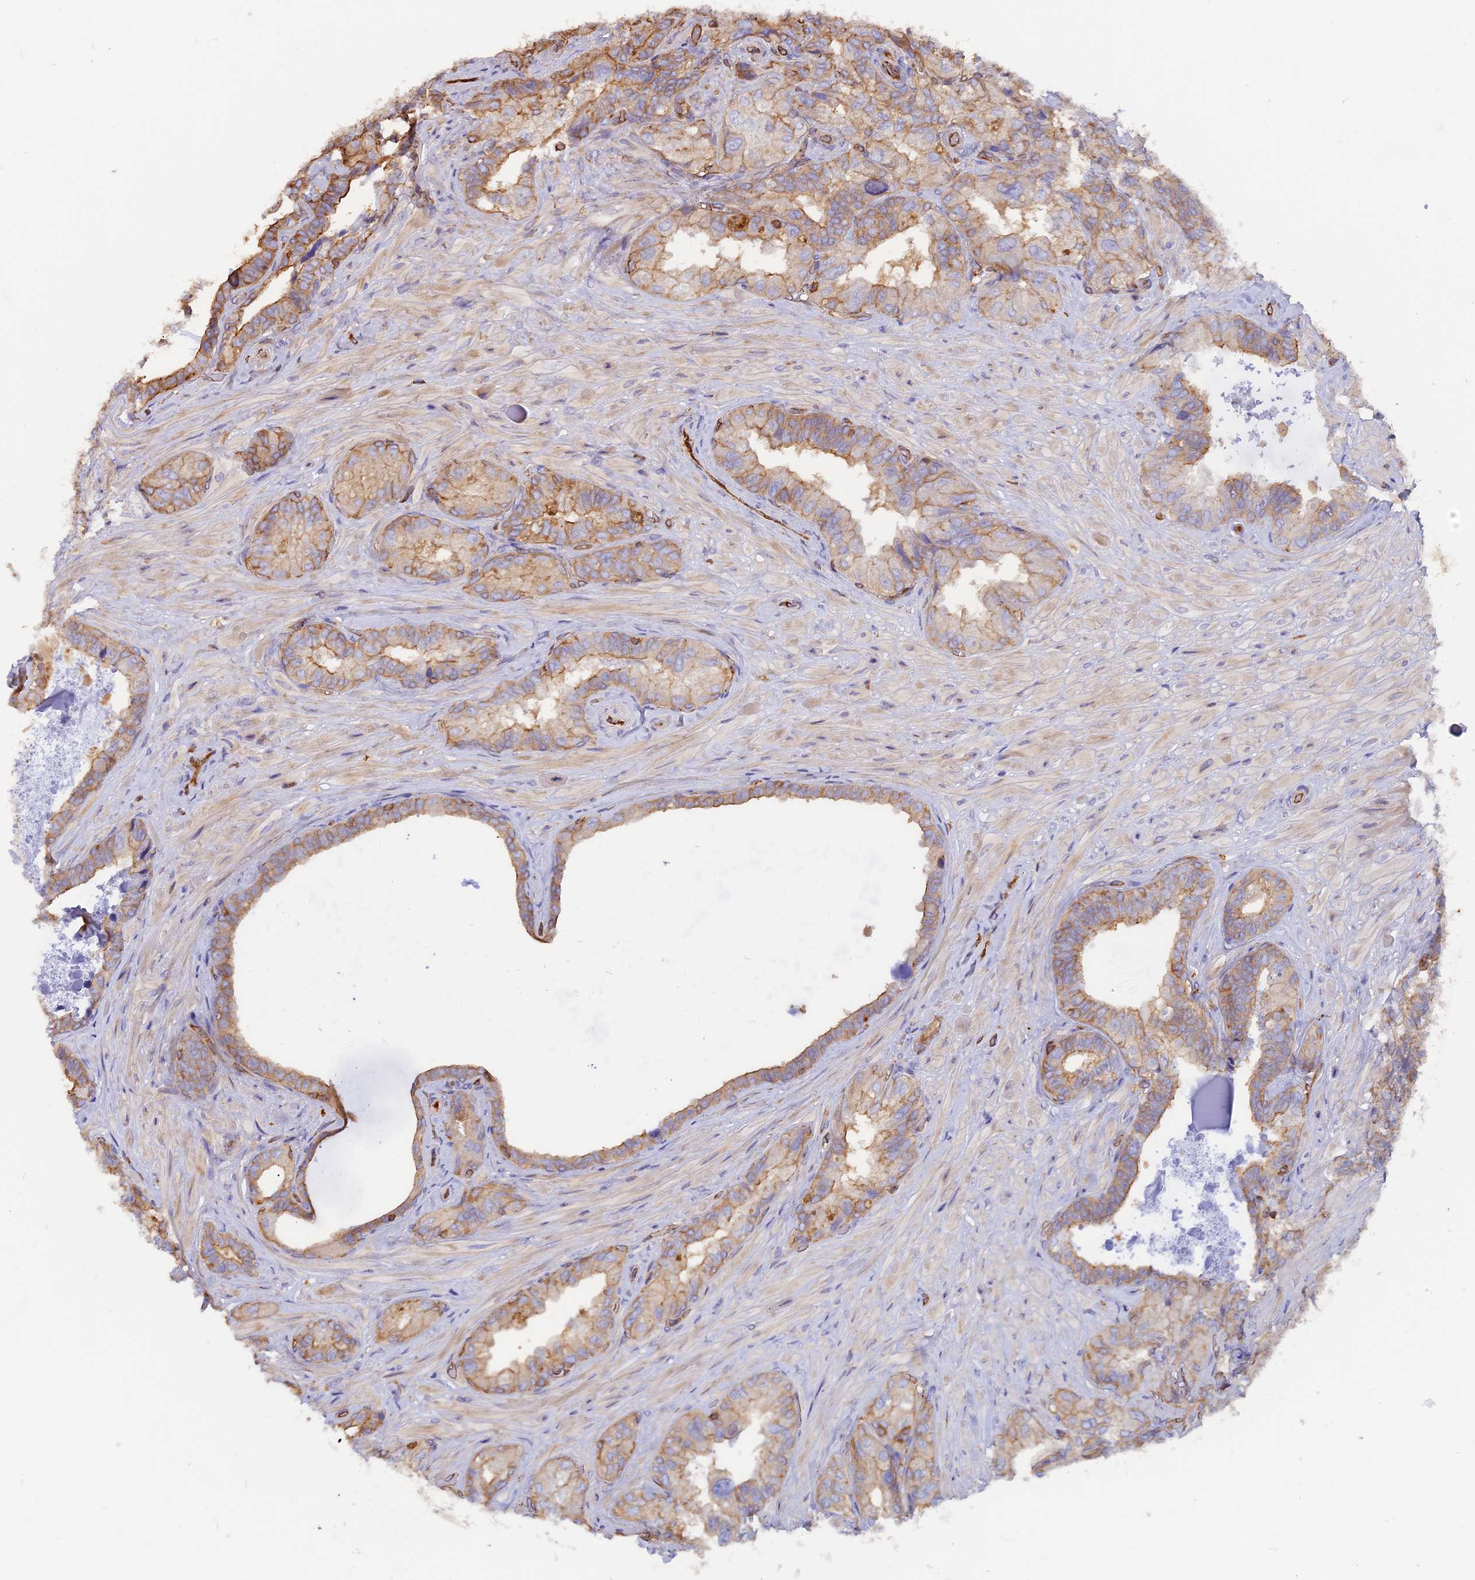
{"staining": {"intensity": "moderate", "quantity": ">75%", "location": "cytoplasmic/membranous"}, "tissue": "seminal vesicle", "cell_type": "Glandular cells", "image_type": "normal", "snomed": [{"axis": "morphology", "description": "Normal tissue, NOS"}, {"axis": "topography", "description": "Prostate and seminal vesicle, NOS"}, {"axis": "topography", "description": "Prostate"}, {"axis": "topography", "description": "Seminal veicle"}], "caption": "Immunohistochemistry (IHC) of unremarkable seminal vesicle shows medium levels of moderate cytoplasmic/membranous expression in approximately >75% of glandular cells. The protein is shown in brown color, while the nuclei are stained blue.", "gene": "VPS18", "patient": {"sex": "male", "age": 67}}